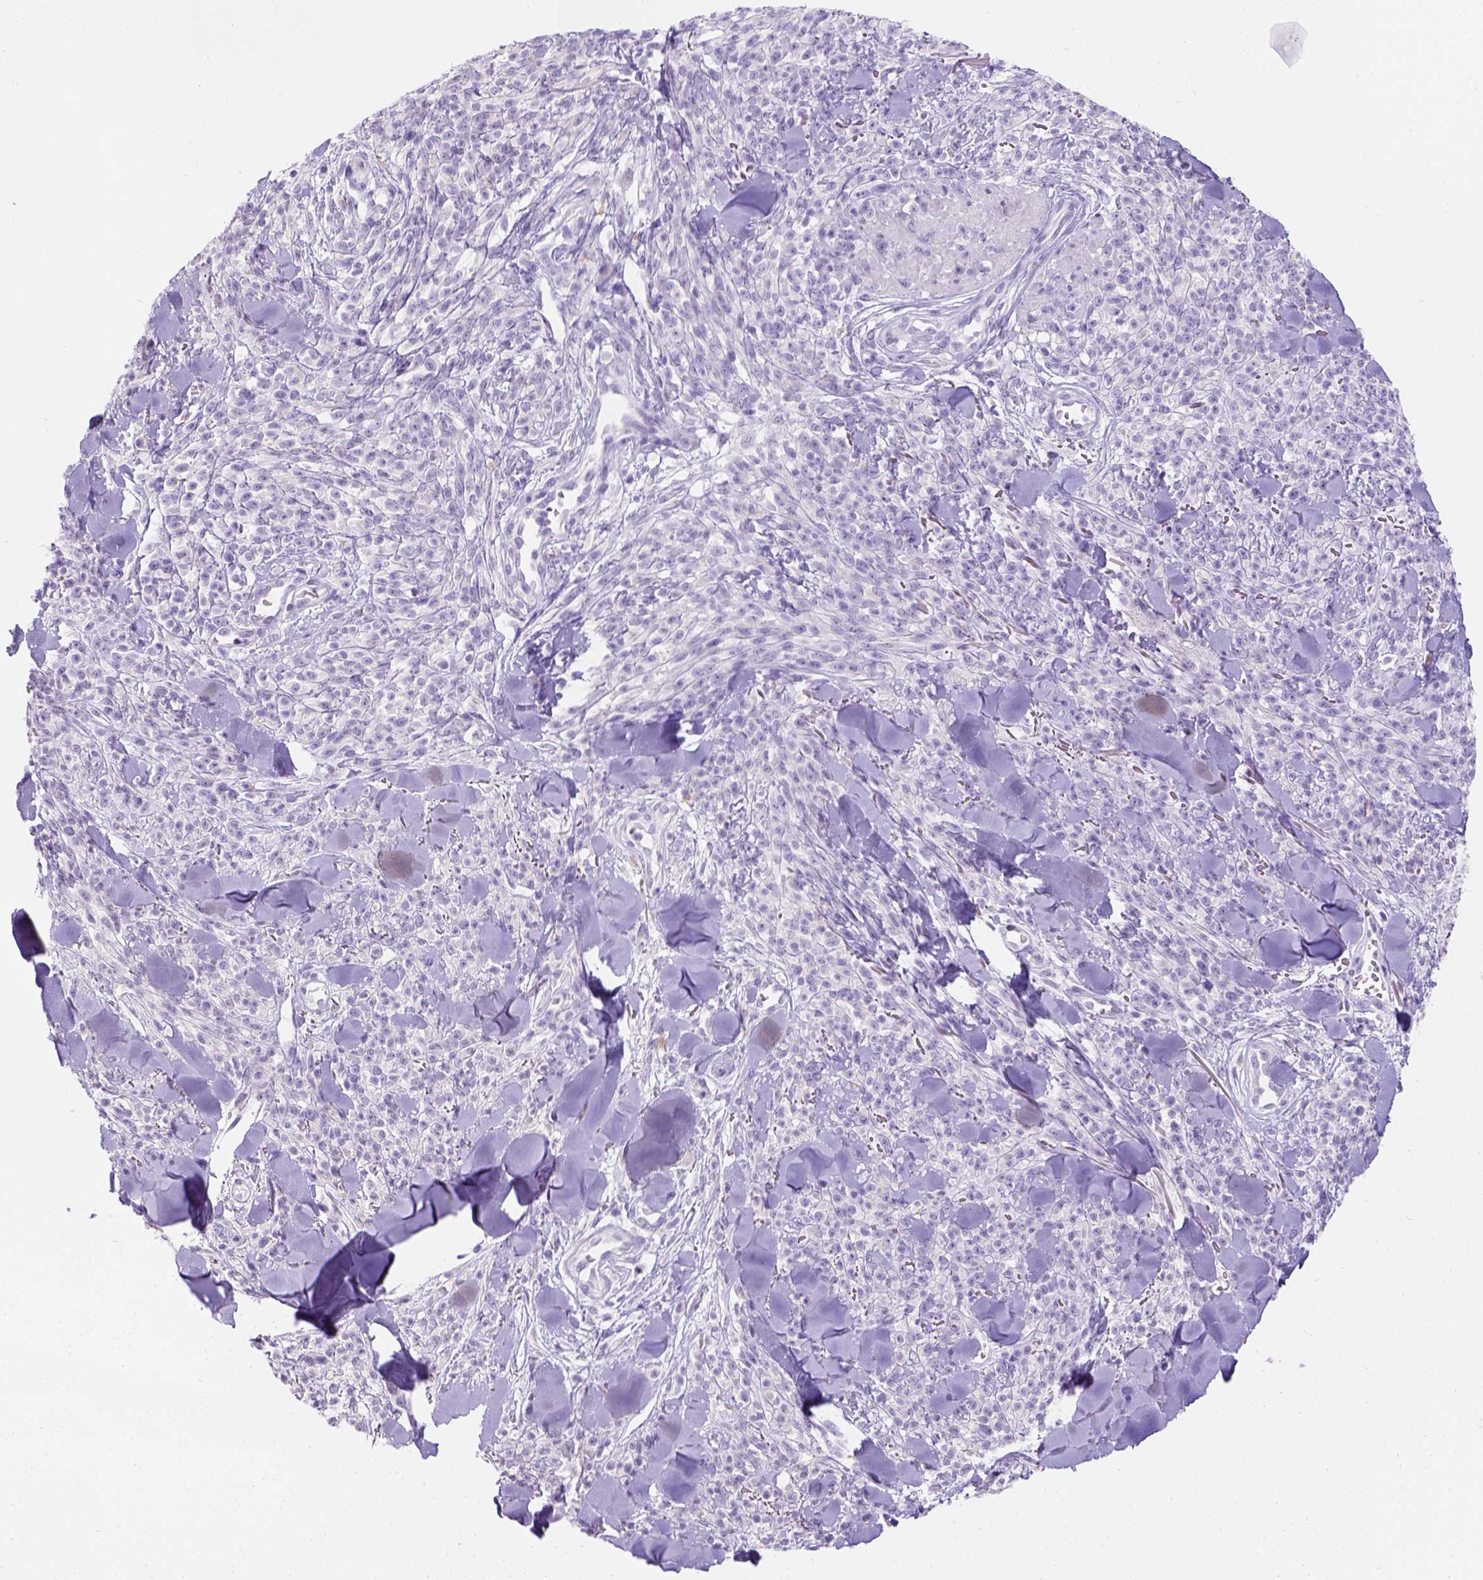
{"staining": {"intensity": "negative", "quantity": "none", "location": "none"}, "tissue": "melanoma", "cell_type": "Tumor cells", "image_type": "cancer", "snomed": [{"axis": "morphology", "description": "Malignant melanoma, NOS"}, {"axis": "topography", "description": "Skin"}, {"axis": "topography", "description": "Skin of trunk"}], "caption": "Micrograph shows no protein staining in tumor cells of melanoma tissue.", "gene": "PHF7", "patient": {"sex": "male", "age": 74}}